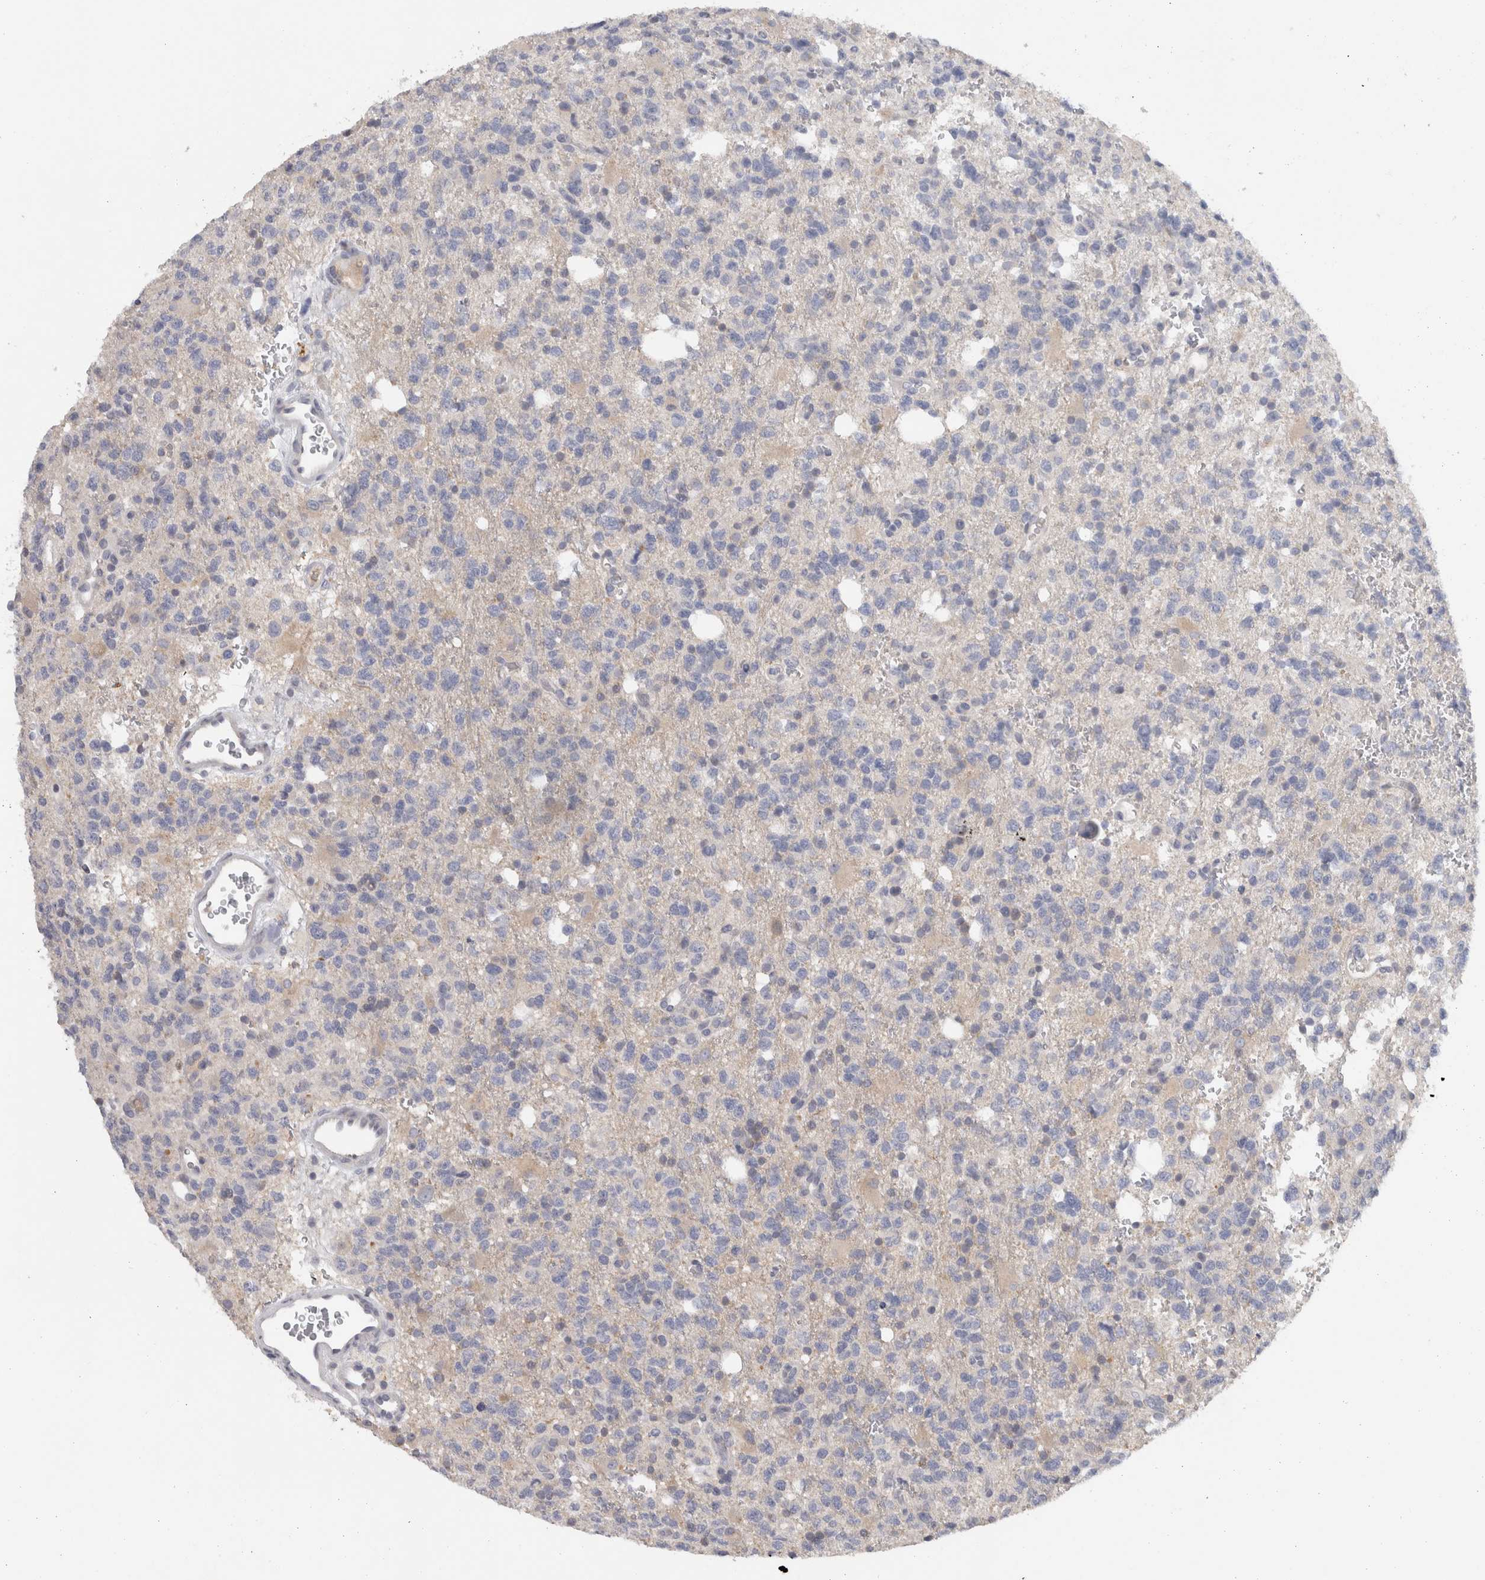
{"staining": {"intensity": "negative", "quantity": "none", "location": "none"}, "tissue": "glioma", "cell_type": "Tumor cells", "image_type": "cancer", "snomed": [{"axis": "morphology", "description": "Glioma, malignant, High grade"}, {"axis": "topography", "description": "Brain"}], "caption": "A photomicrograph of glioma stained for a protein exhibits no brown staining in tumor cells. (DAB immunohistochemistry visualized using brightfield microscopy, high magnification).", "gene": "STK31", "patient": {"sex": "female", "age": 62}}